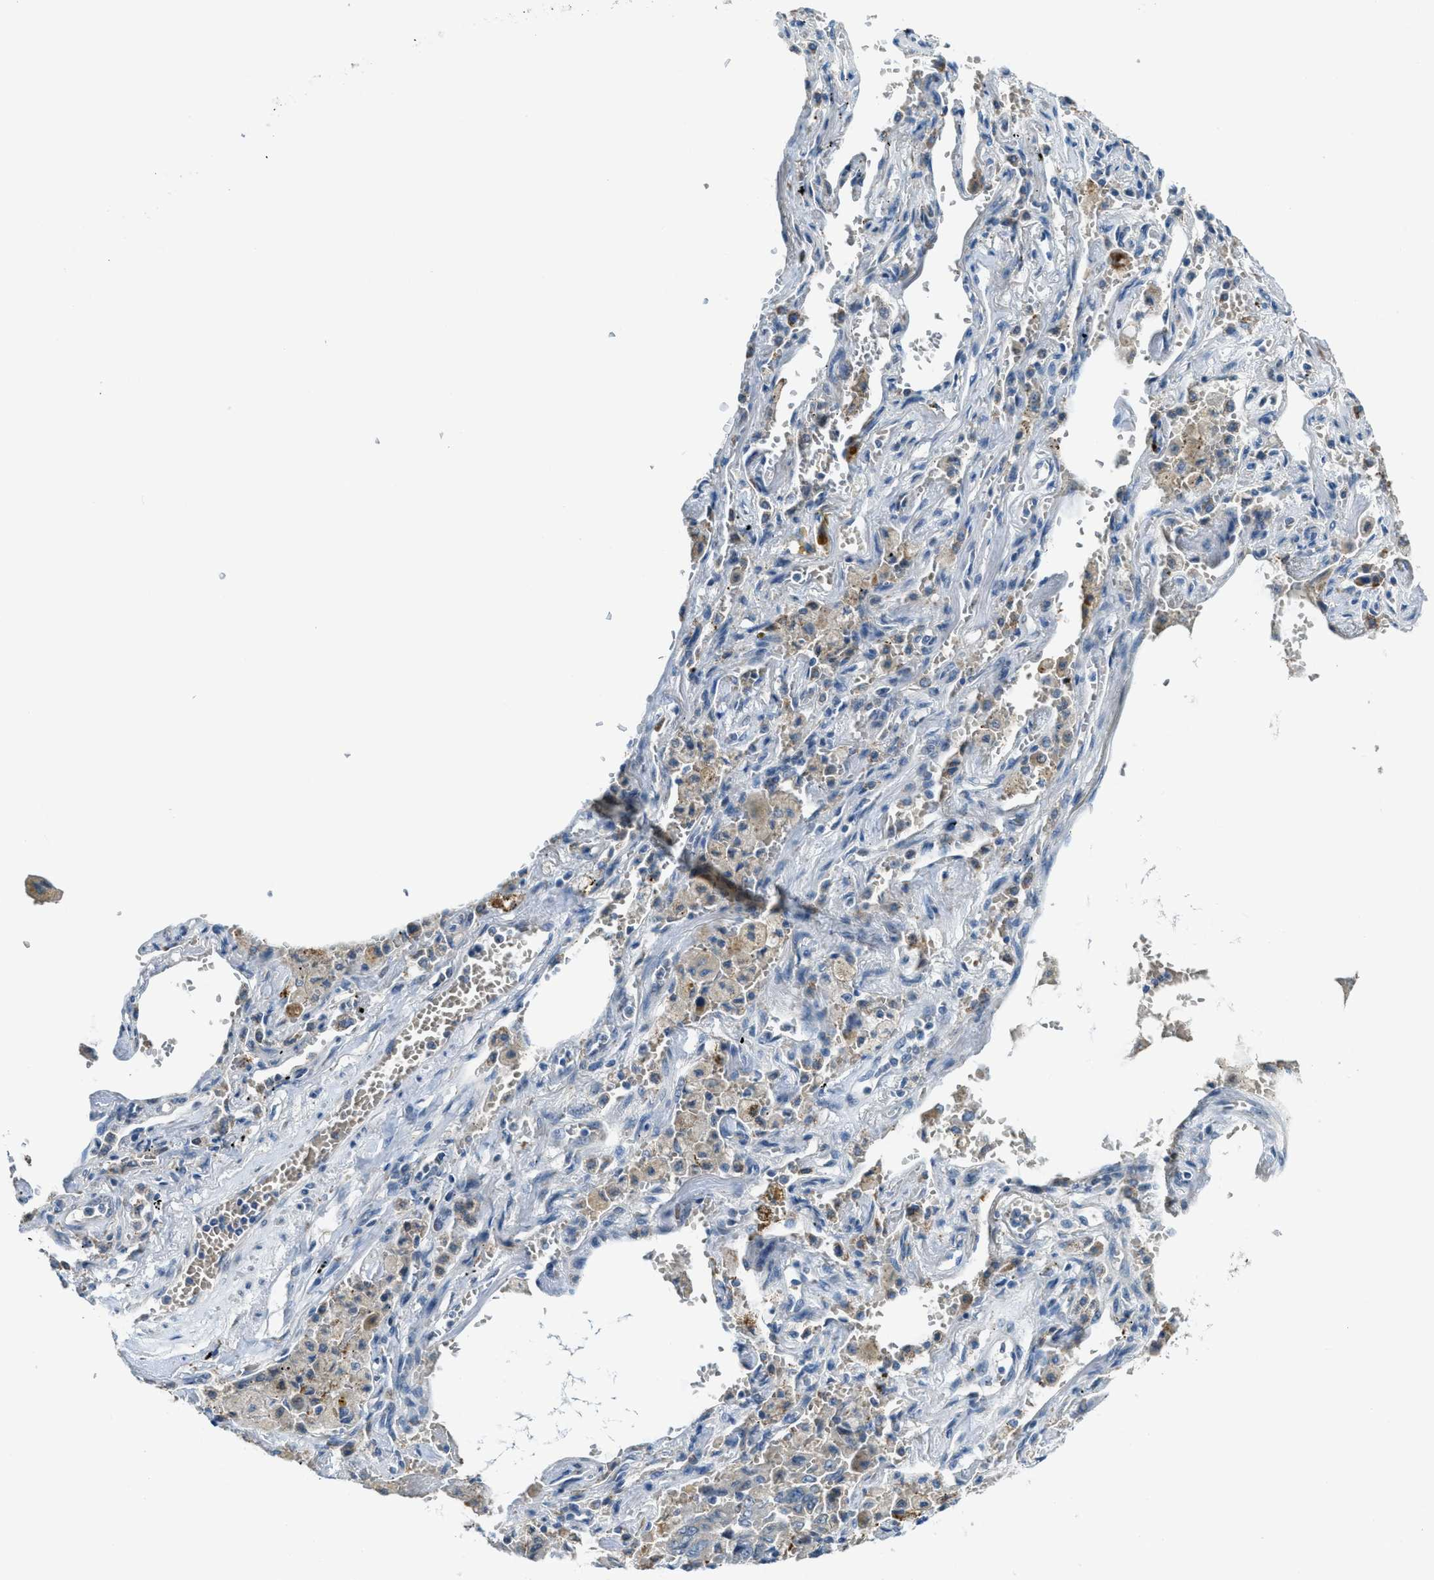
{"staining": {"intensity": "negative", "quantity": "none", "location": "none"}, "tissue": "lung cancer", "cell_type": "Tumor cells", "image_type": "cancer", "snomed": [{"axis": "morphology", "description": "Adenocarcinoma, NOS"}, {"axis": "topography", "description": "Lung"}], "caption": "An image of human lung adenocarcinoma is negative for staining in tumor cells.", "gene": "CDON", "patient": {"sex": "female", "age": 65}}